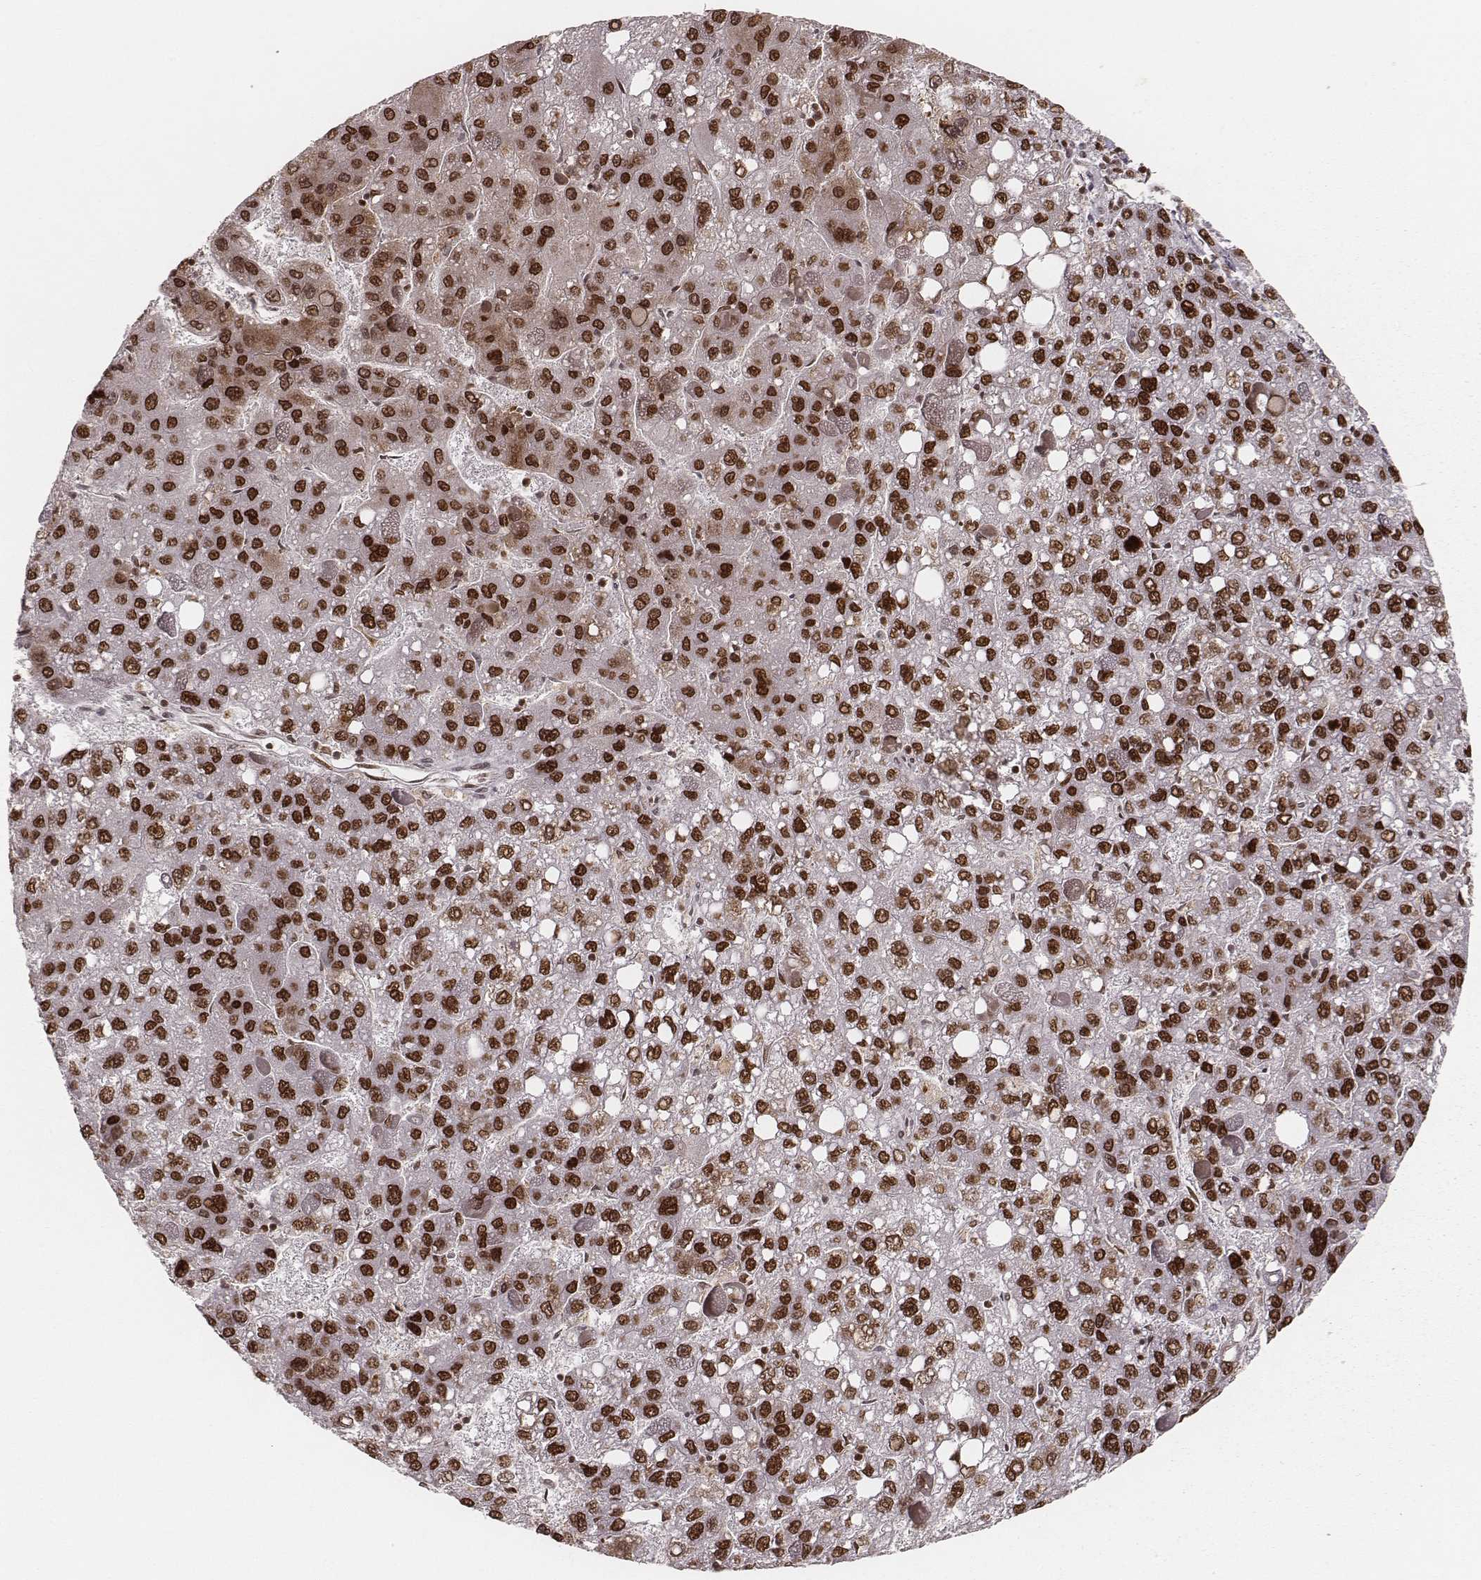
{"staining": {"intensity": "strong", "quantity": ">75%", "location": "nuclear"}, "tissue": "liver cancer", "cell_type": "Tumor cells", "image_type": "cancer", "snomed": [{"axis": "morphology", "description": "Carcinoma, Hepatocellular, NOS"}, {"axis": "topography", "description": "Liver"}], "caption": "Immunohistochemical staining of human liver cancer exhibits high levels of strong nuclear protein expression in about >75% of tumor cells.", "gene": "PARP1", "patient": {"sex": "female", "age": 82}}